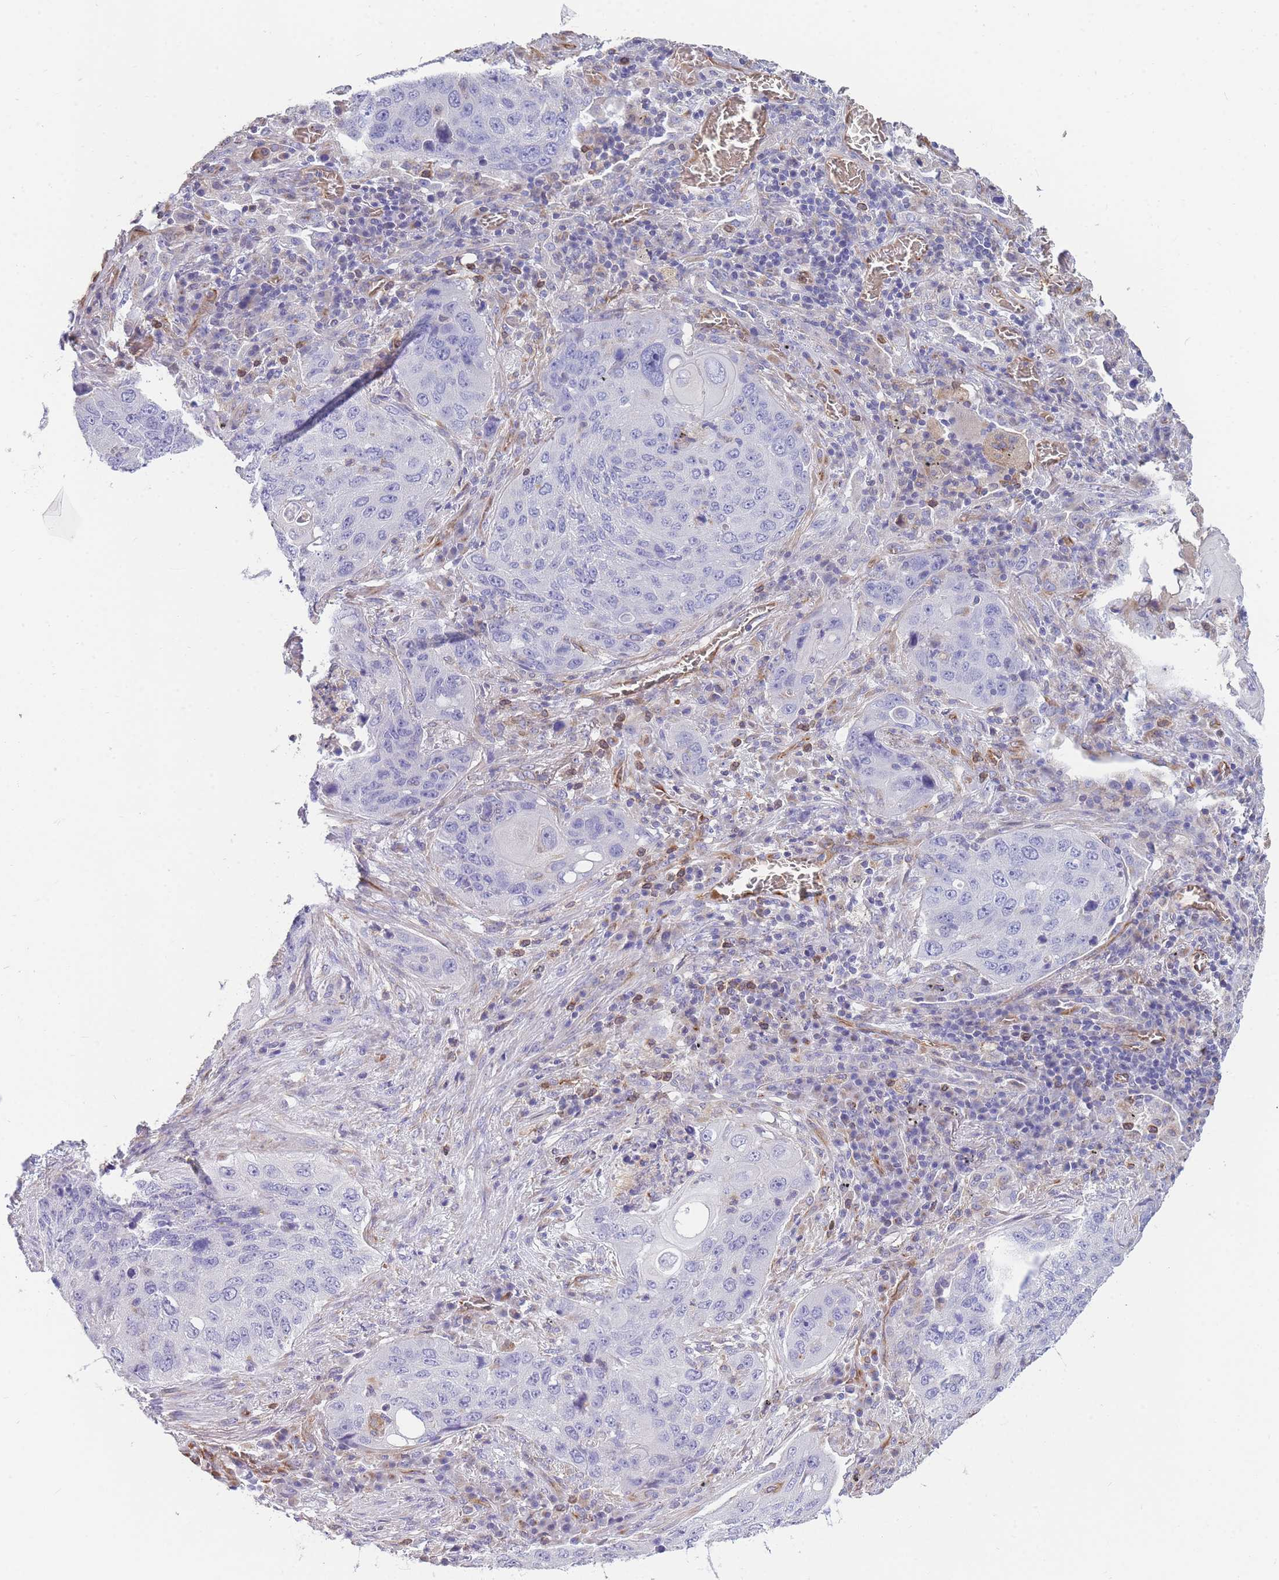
{"staining": {"intensity": "negative", "quantity": "none", "location": "none"}, "tissue": "lung cancer", "cell_type": "Tumor cells", "image_type": "cancer", "snomed": [{"axis": "morphology", "description": "Squamous cell carcinoma, NOS"}, {"axis": "topography", "description": "Lung"}], "caption": "DAB (3,3'-diaminobenzidine) immunohistochemical staining of human lung cancer exhibits no significant positivity in tumor cells.", "gene": "ANKRD53", "patient": {"sex": "female", "age": 63}}